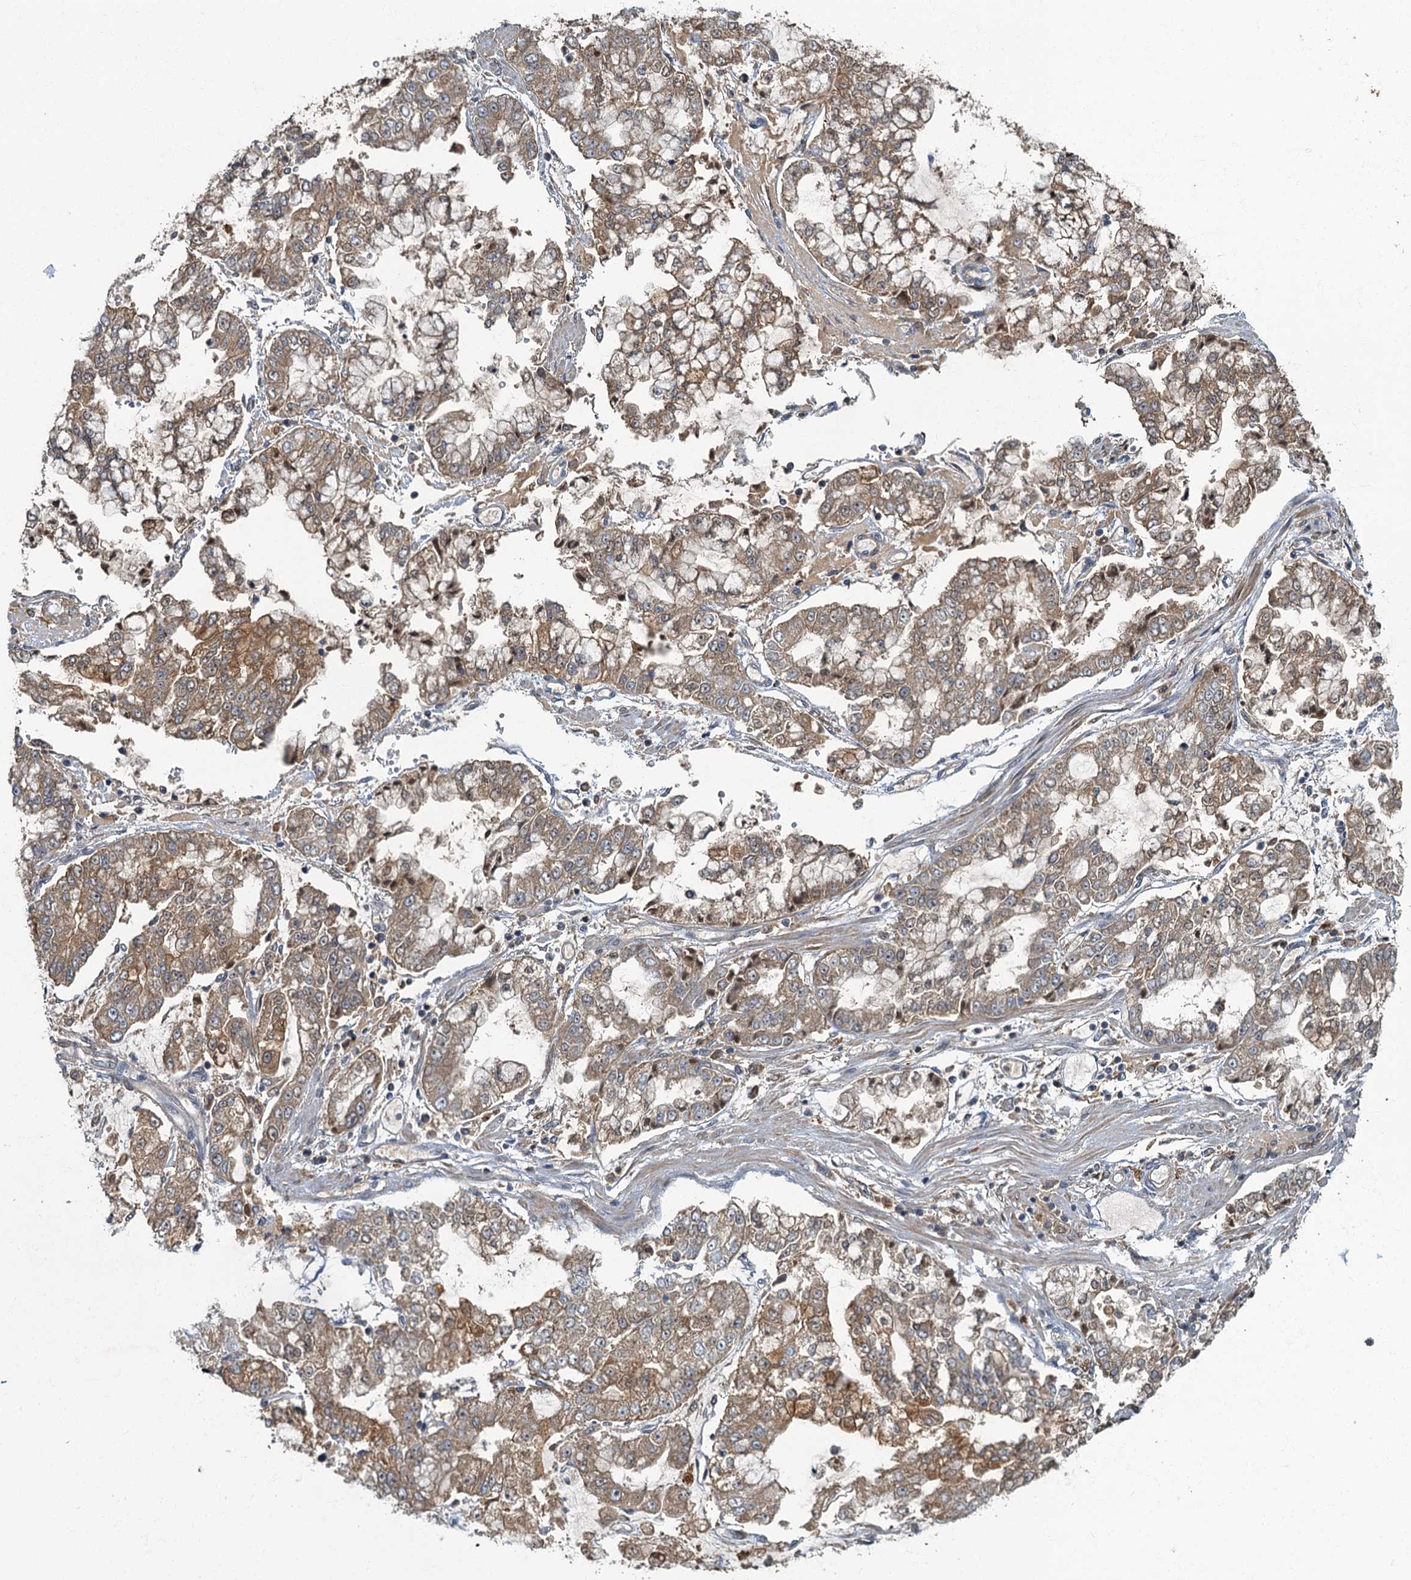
{"staining": {"intensity": "moderate", "quantity": ">75%", "location": "cytoplasmic/membranous"}, "tissue": "stomach cancer", "cell_type": "Tumor cells", "image_type": "cancer", "snomed": [{"axis": "morphology", "description": "Adenocarcinoma, NOS"}, {"axis": "topography", "description": "Stomach"}], "caption": "About >75% of tumor cells in stomach cancer (adenocarcinoma) demonstrate moderate cytoplasmic/membranous protein expression as visualized by brown immunohistochemical staining.", "gene": "WDCP", "patient": {"sex": "male", "age": 76}}